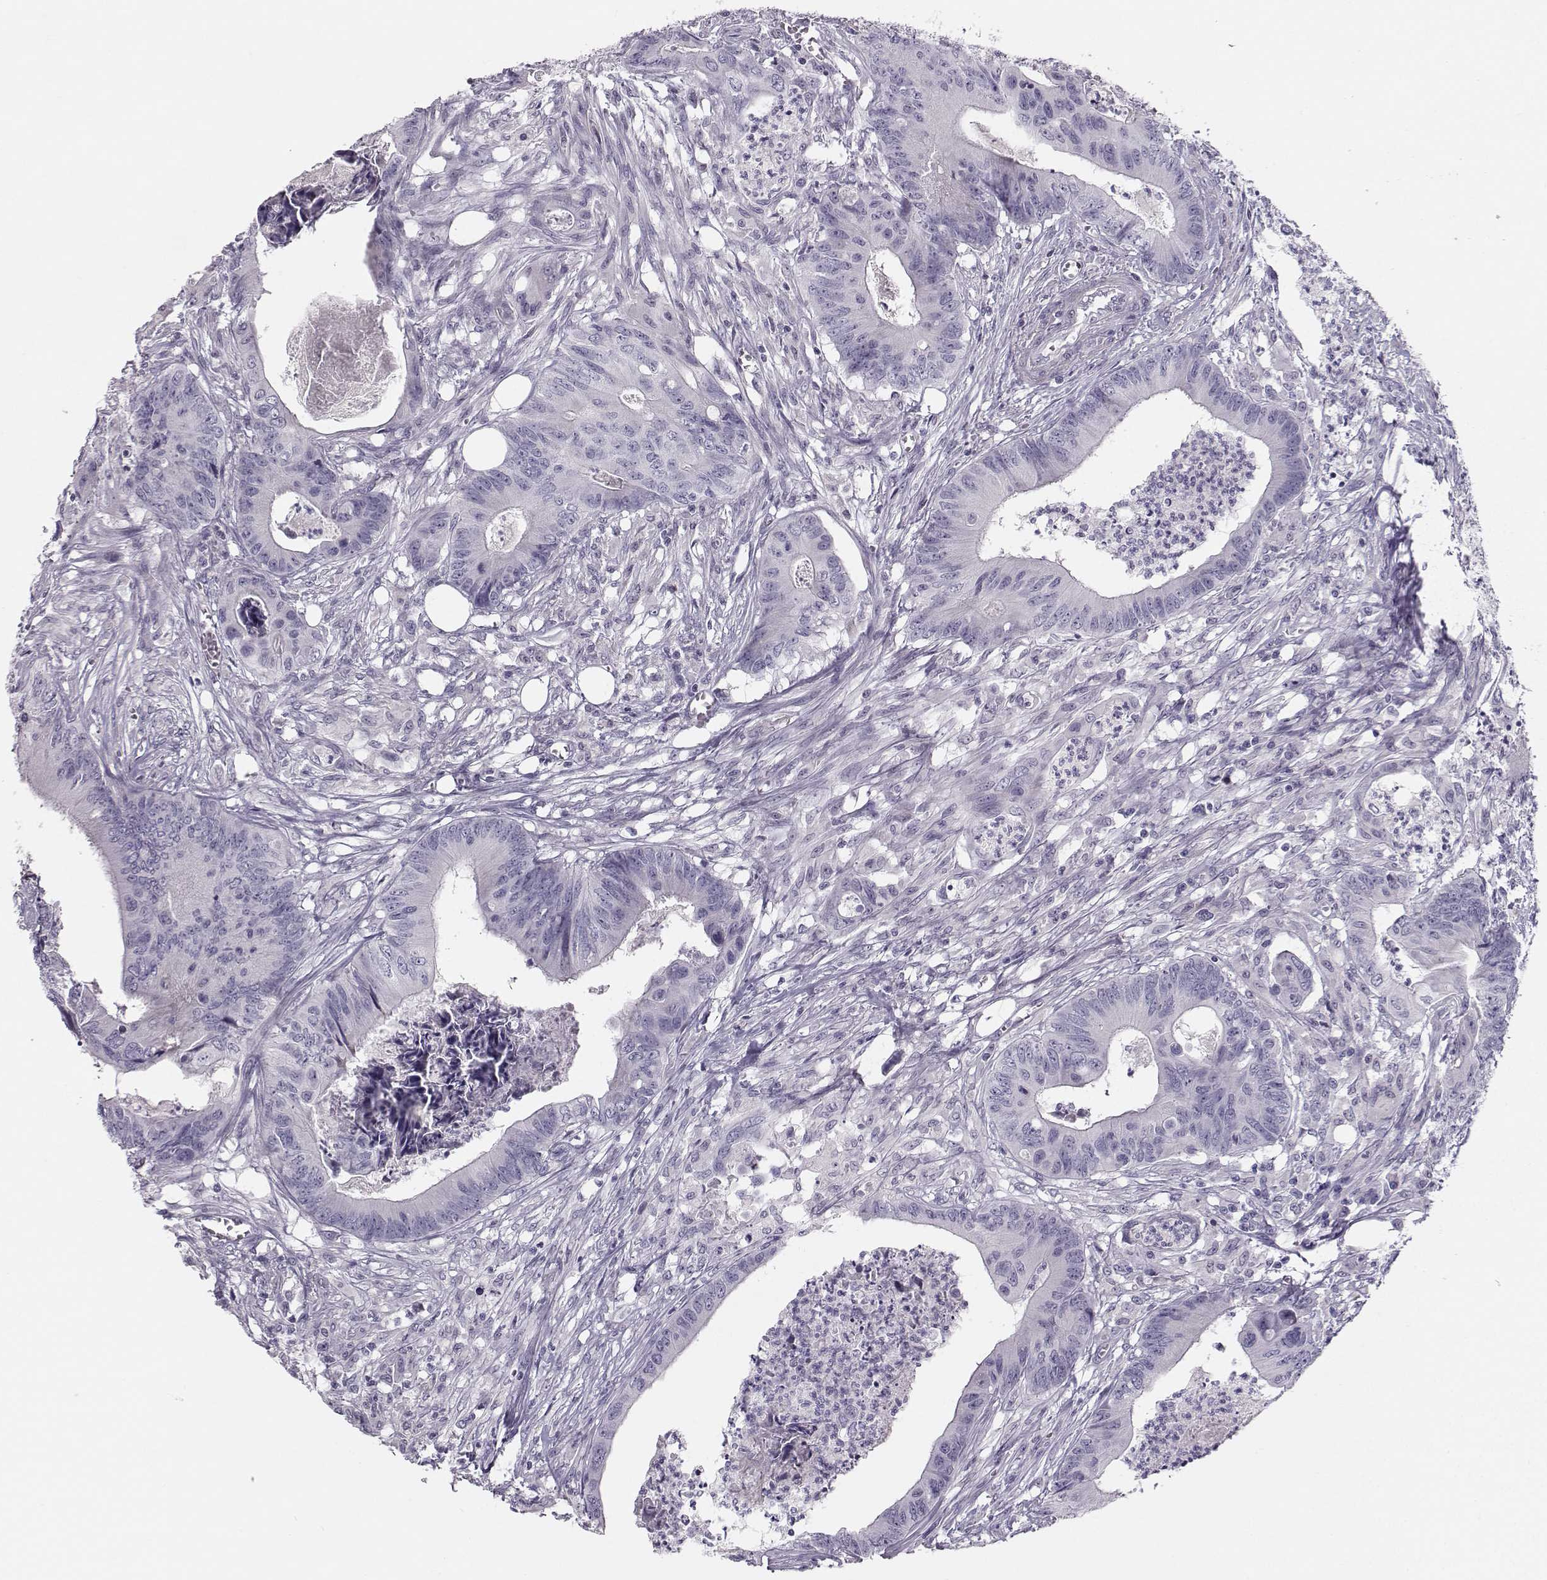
{"staining": {"intensity": "negative", "quantity": "none", "location": "none"}, "tissue": "colorectal cancer", "cell_type": "Tumor cells", "image_type": "cancer", "snomed": [{"axis": "morphology", "description": "Adenocarcinoma, NOS"}, {"axis": "topography", "description": "Colon"}], "caption": "IHC micrograph of neoplastic tissue: human colorectal adenocarcinoma stained with DAB shows no significant protein expression in tumor cells.", "gene": "CASR", "patient": {"sex": "male", "age": 84}}